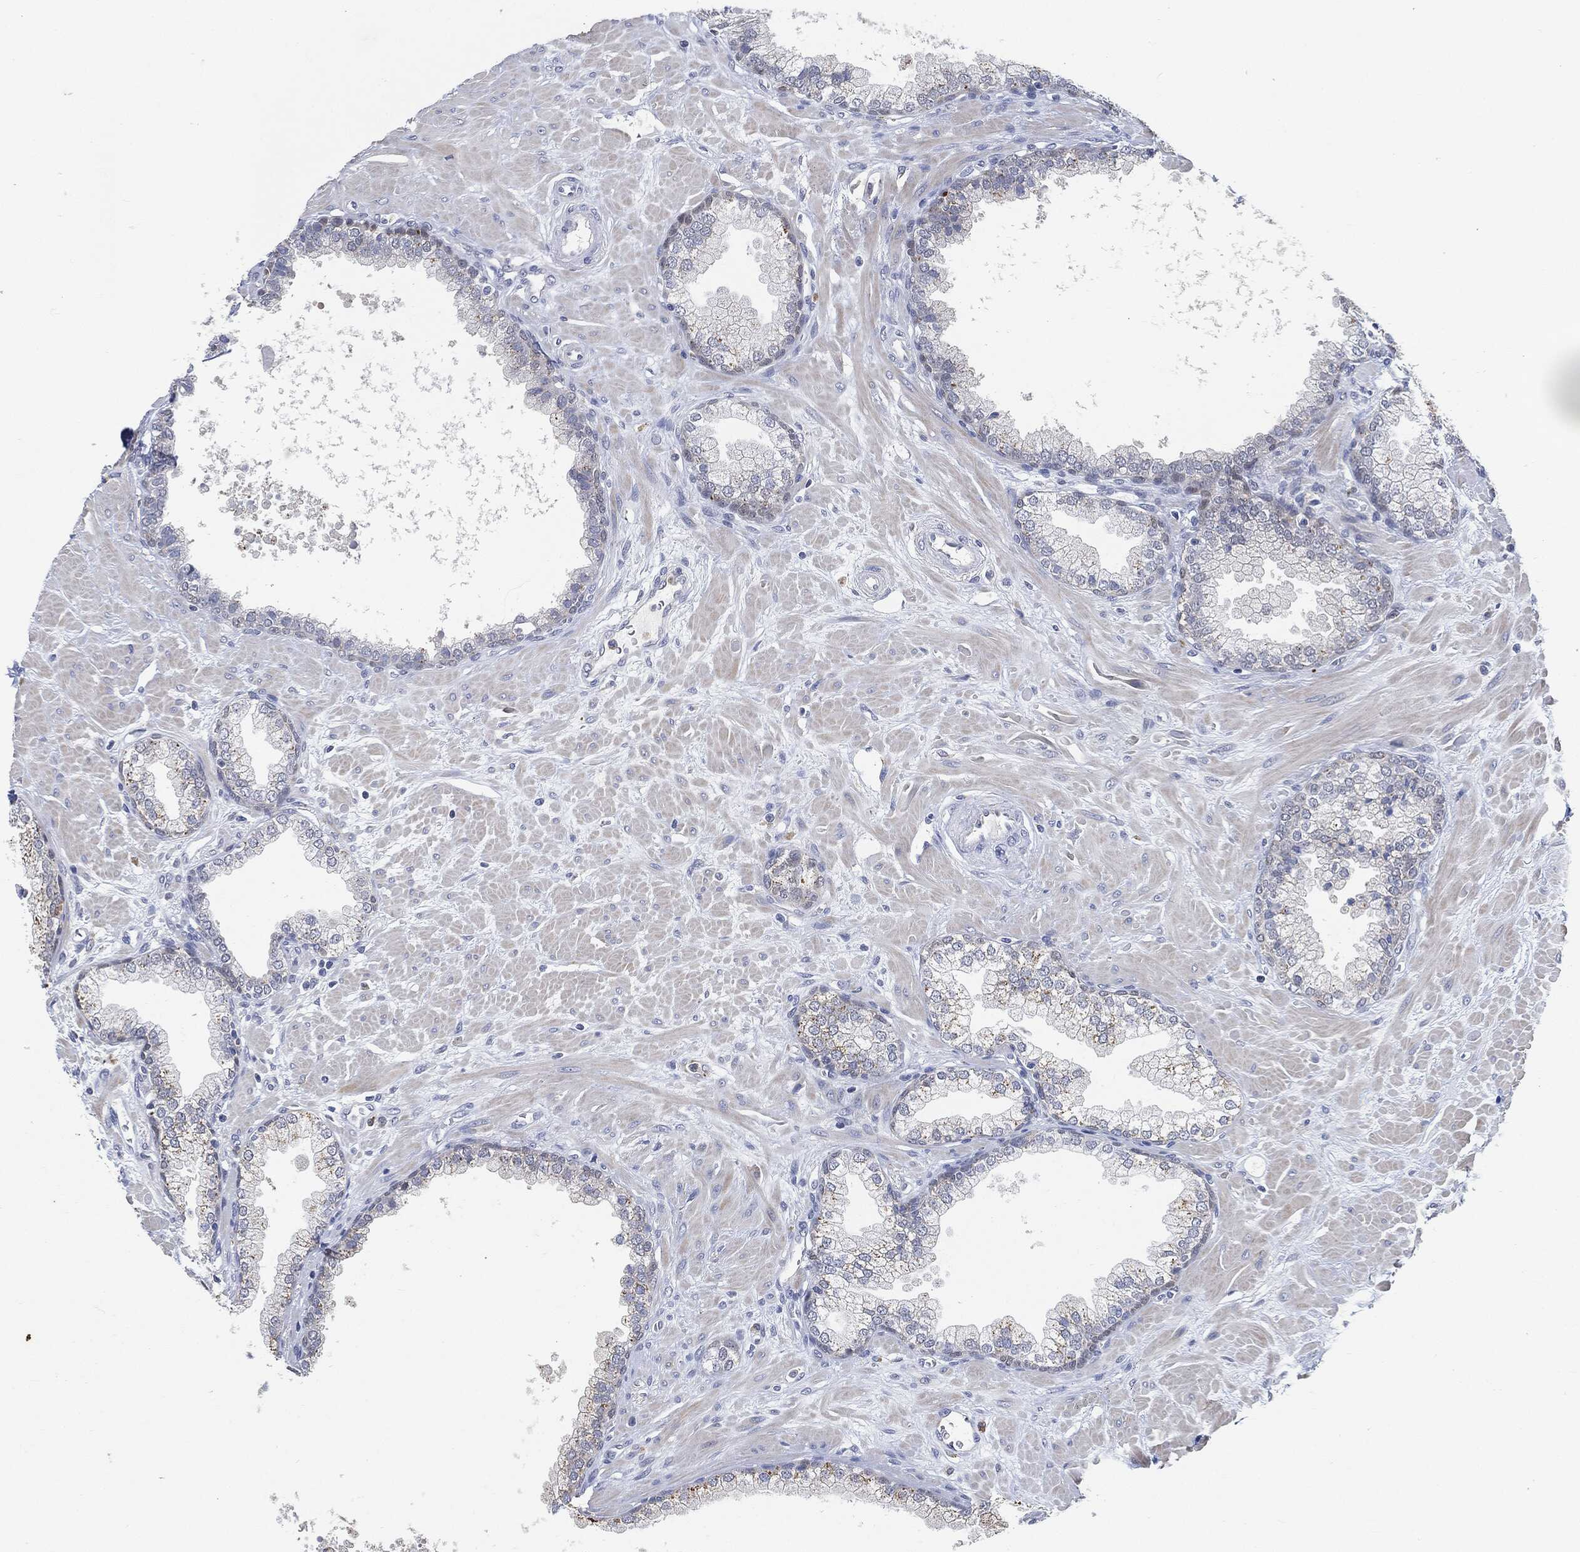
{"staining": {"intensity": "strong", "quantity": "<25%", "location": "cytoplasmic/membranous"}, "tissue": "prostate", "cell_type": "Glandular cells", "image_type": "normal", "snomed": [{"axis": "morphology", "description": "Normal tissue, NOS"}, {"axis": "topography", "description": "Prostate"}], "caption": "IHC of normal human prostate reveals medium levels of strong cytoplasmic/membranous staining in about <25% of glandular cells. The staining was performed using DAB, with brown indicating positive protein expression. Nuclei are stained blue with hematoxylin.", "gene": "VSIG4", "patient": {"sex": "male", "age": 63}}